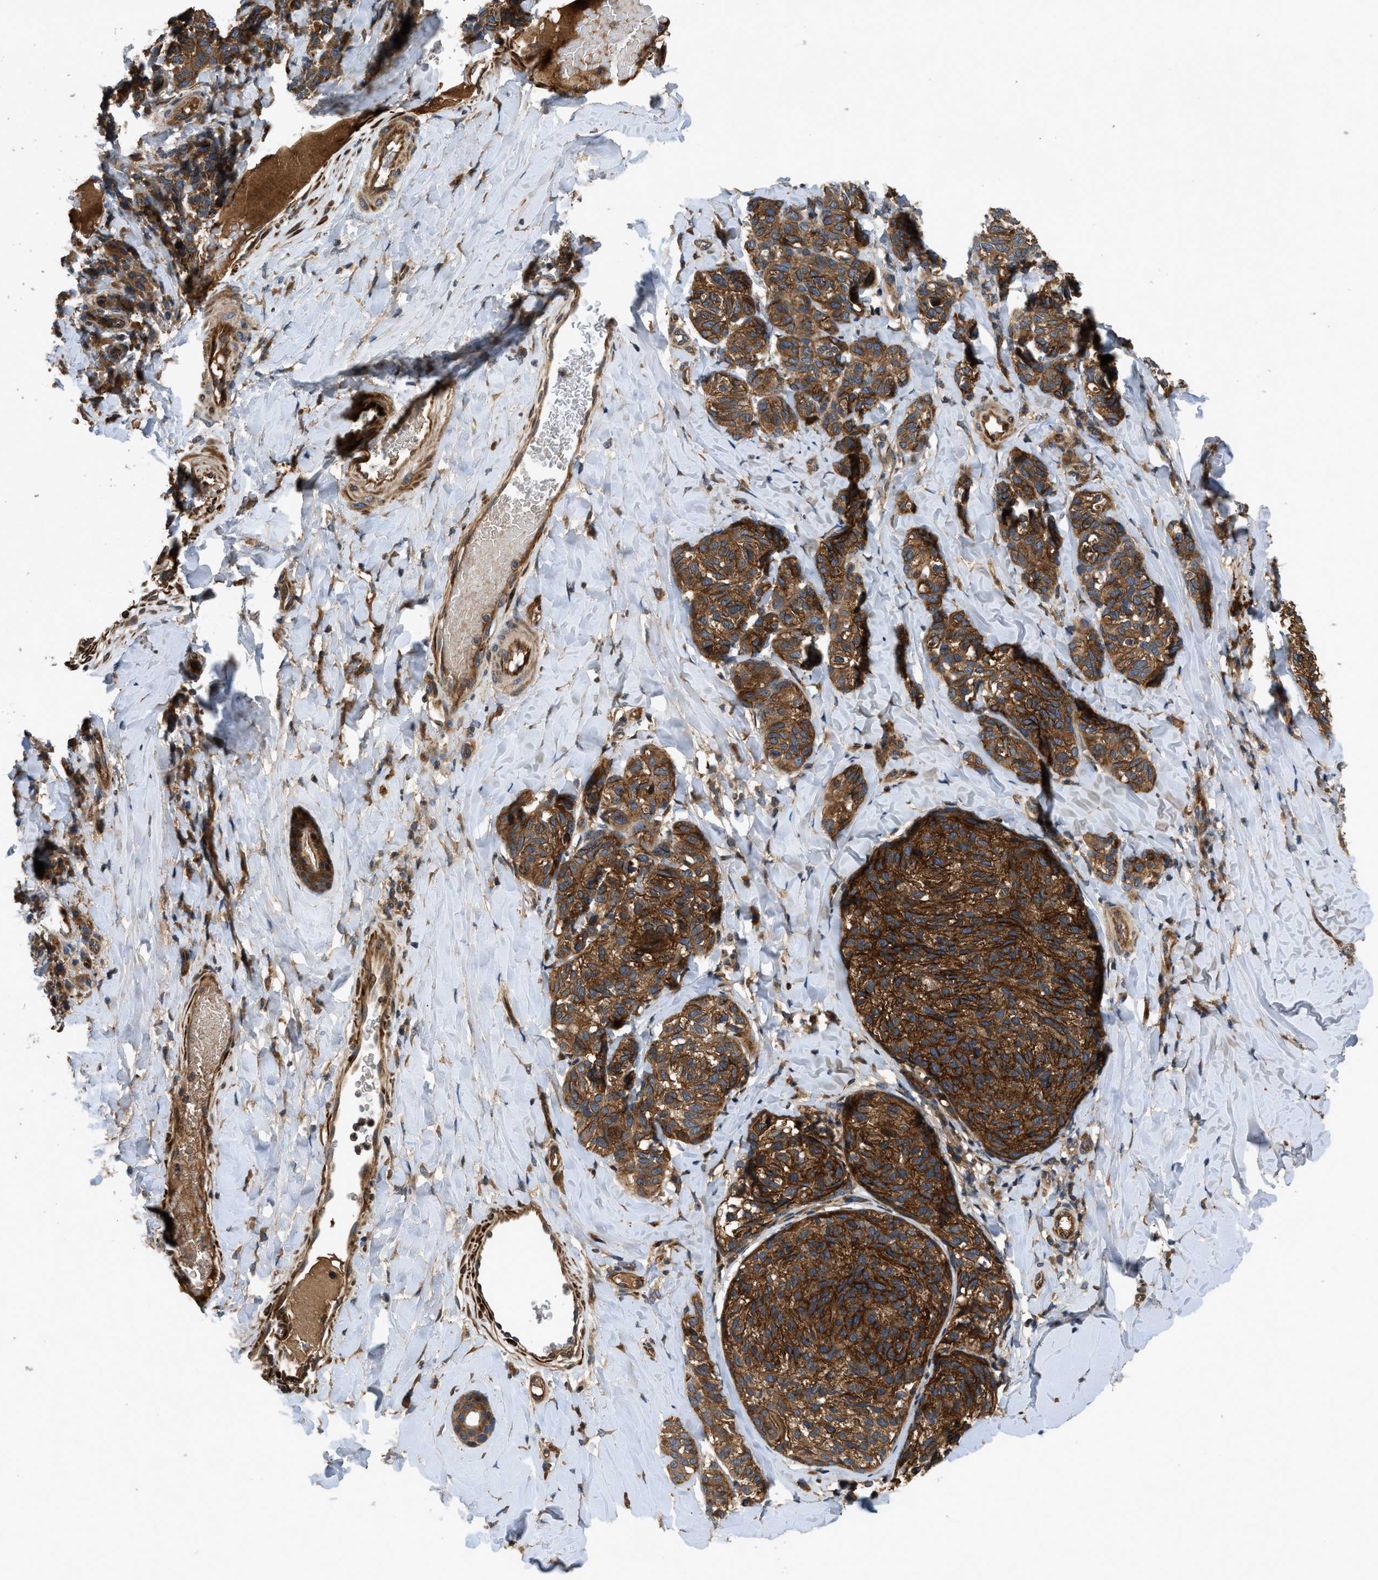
{"staining": {"intensity": "strong", "quantity": ">75%", "location": "cytoplasmic/membranous"}, "tissue": "melanoma", "cell_type": "Tumor cells", "image_type": "cancer", "snomed": [{"axis": "morphology", "description": "Malignant melanoma, NOS"}, {"axis": "topography", "description": "Skin"}], "caption": "This histopathology image reveals melanoma stained with immunohistochemistry (IHC) to label a protein in brown. The cytoplasmic/membranous of tumor cells show strong positivity for the protein. Nuclei are counter-stained blue.", "gene": "CNNM3", "patient": {"sex": "female", "age": 73}}